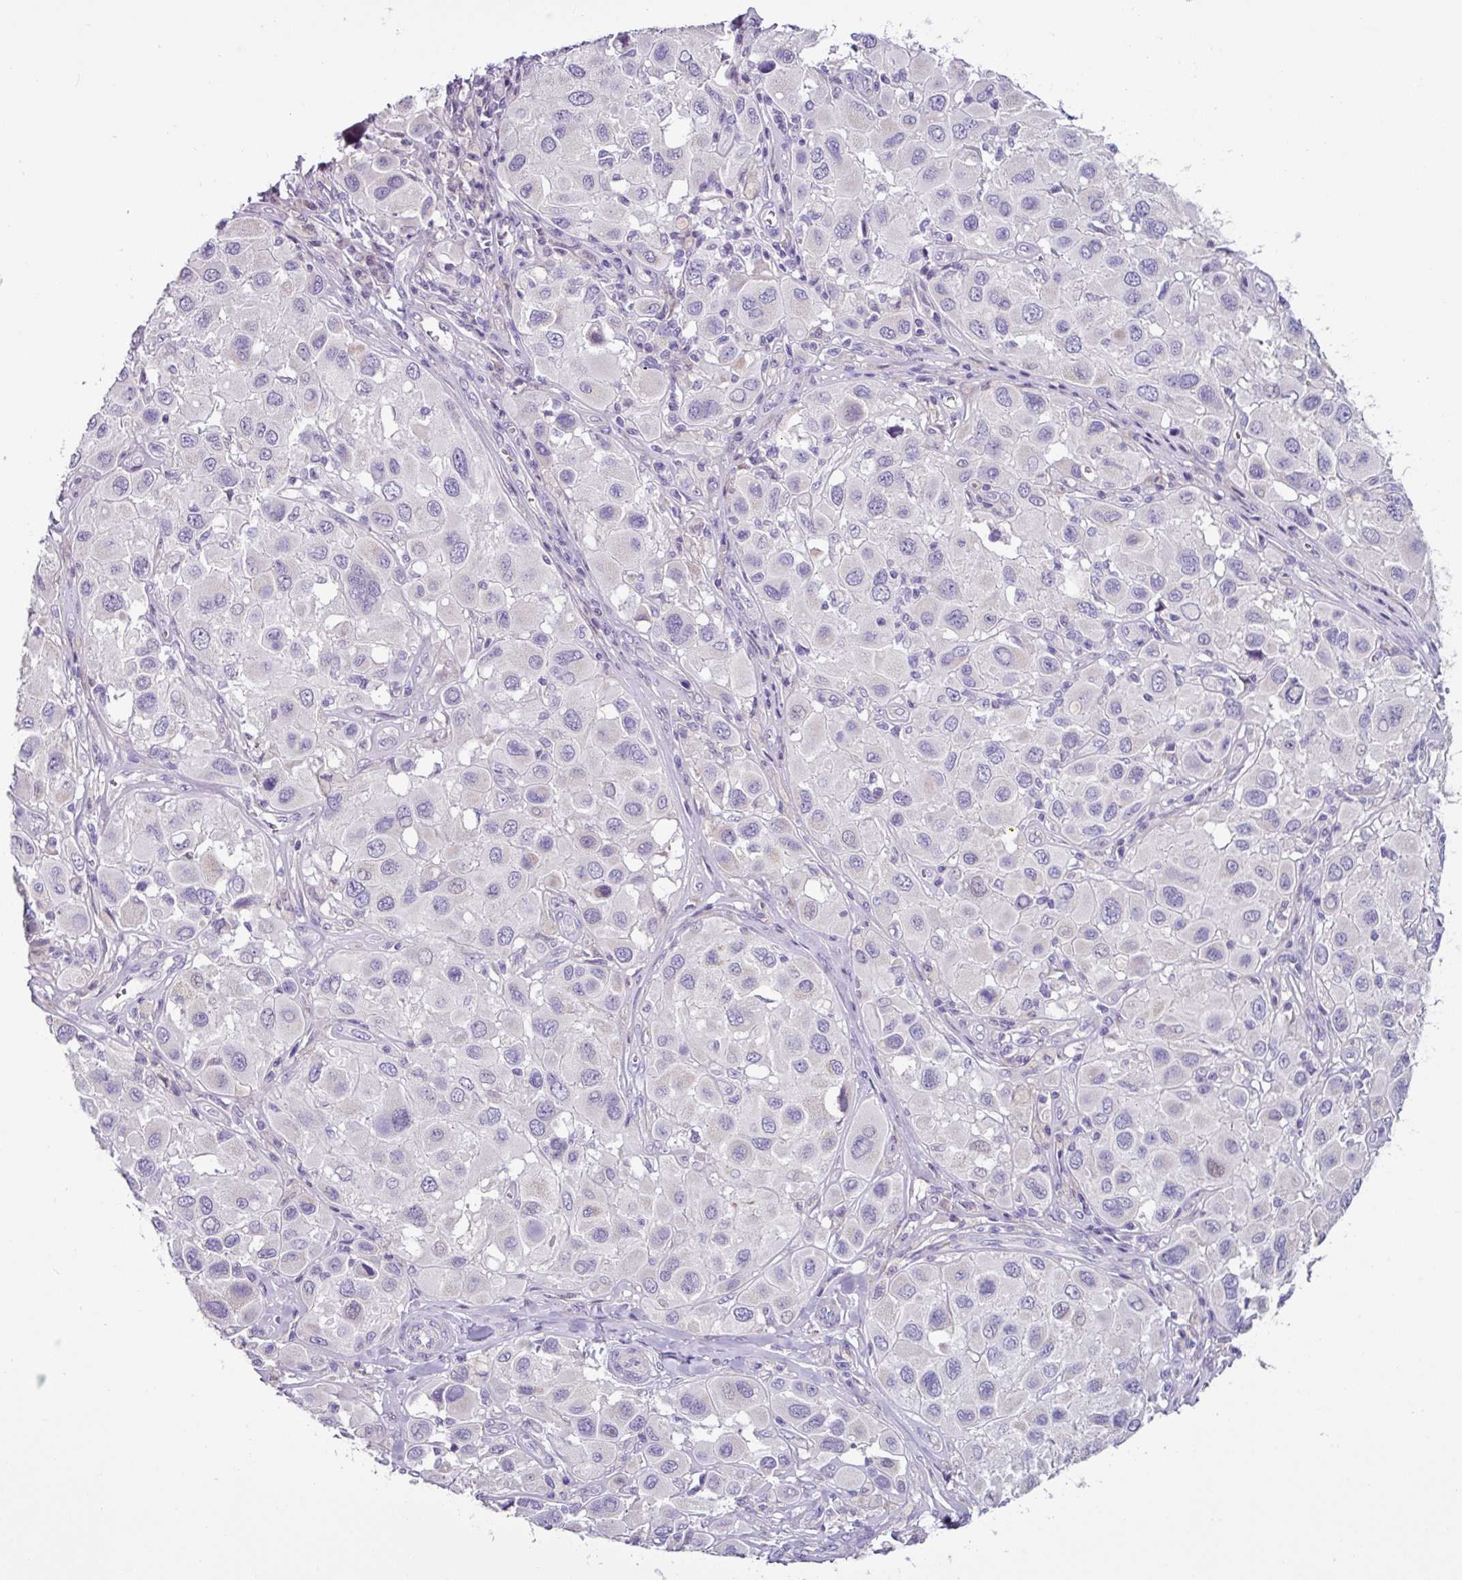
{"staining": {"intensity": "negative", "quantity": "none", "location": "none"}, "tissue": "melanoma", "cell_type": "Tumor cells", "image_type": "cancer", "snomed": [{"axis": "morphology", "description": "Malignant melanoma, Metastatic site"}, {"axis": "topography", "description": "Skin"}], "caption": "Immunohistochemistry (IHC) image of melanoma stained for a protein (brown), which shows no expression in tumor cells. Brightfield microscopy of IHC stained with DAB (3,3'-diaminobenzidine) (brown) and hematoxylin (blue), captured at high magnification.", "gene": "RGS16", "patient": {"sex": "male", "age": 41}}